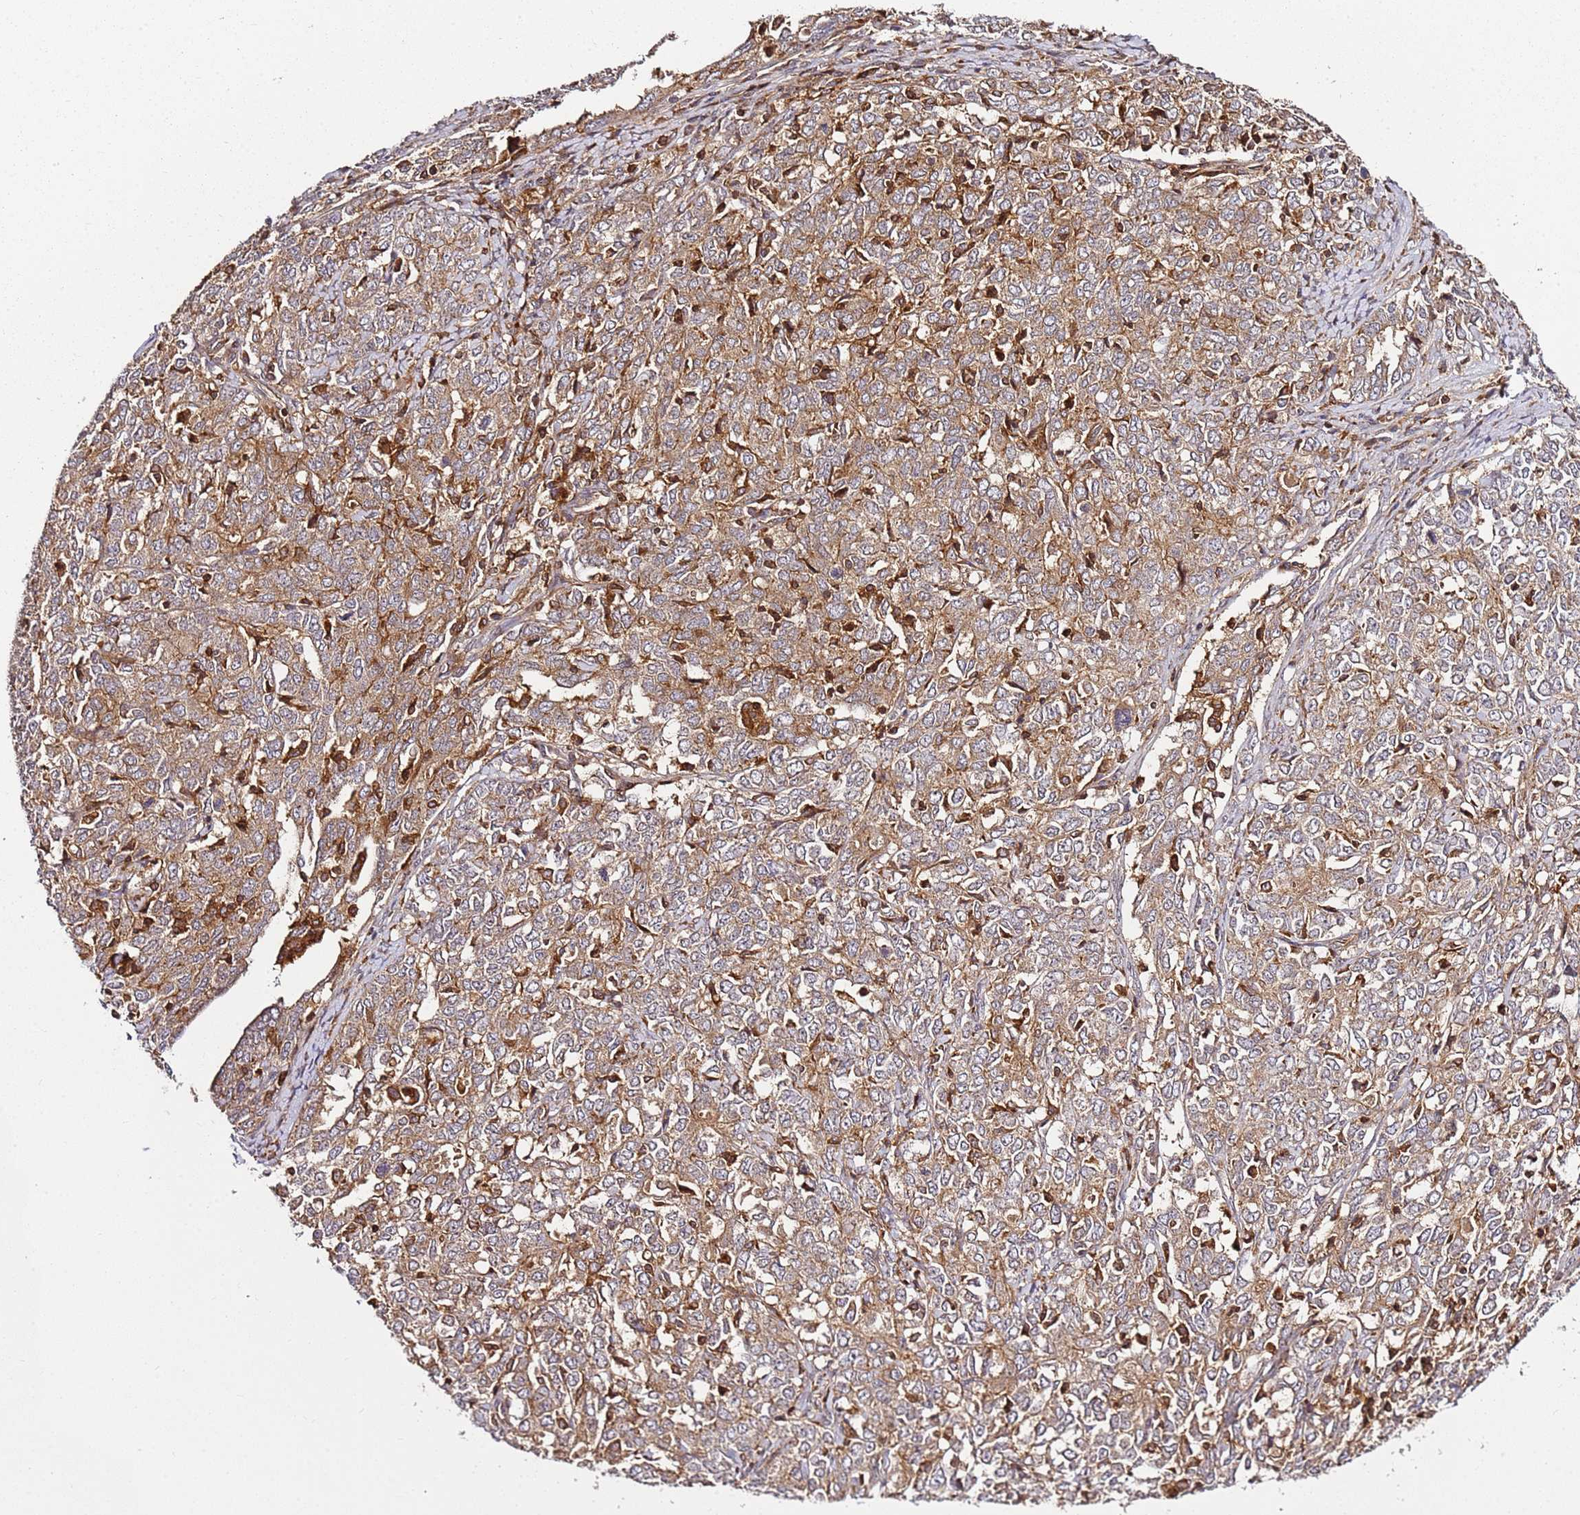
{"staining": {"intensity": "moderate", "quantity": ">75%", "location": "cytoplasmic/membranous"}, "tissue": "ovarian cancer", "cell_type": "Tumor cells", "image_type": "cancer", "snomed": [{"axis": "morphology", "description": "Carcinoma, endometroid"}, {"axis": "topography", "description": "Ovary"}], "caption": "An immunohistochemistry (IHC) image of neoplastic tissue is shown. Protein staining in brown labels moderate cytoplasmic/membranous positivity in ovarian cancer within tumor cells.", "gene": "PRMT7", "patient": {"sex": "female", "age": 62}}